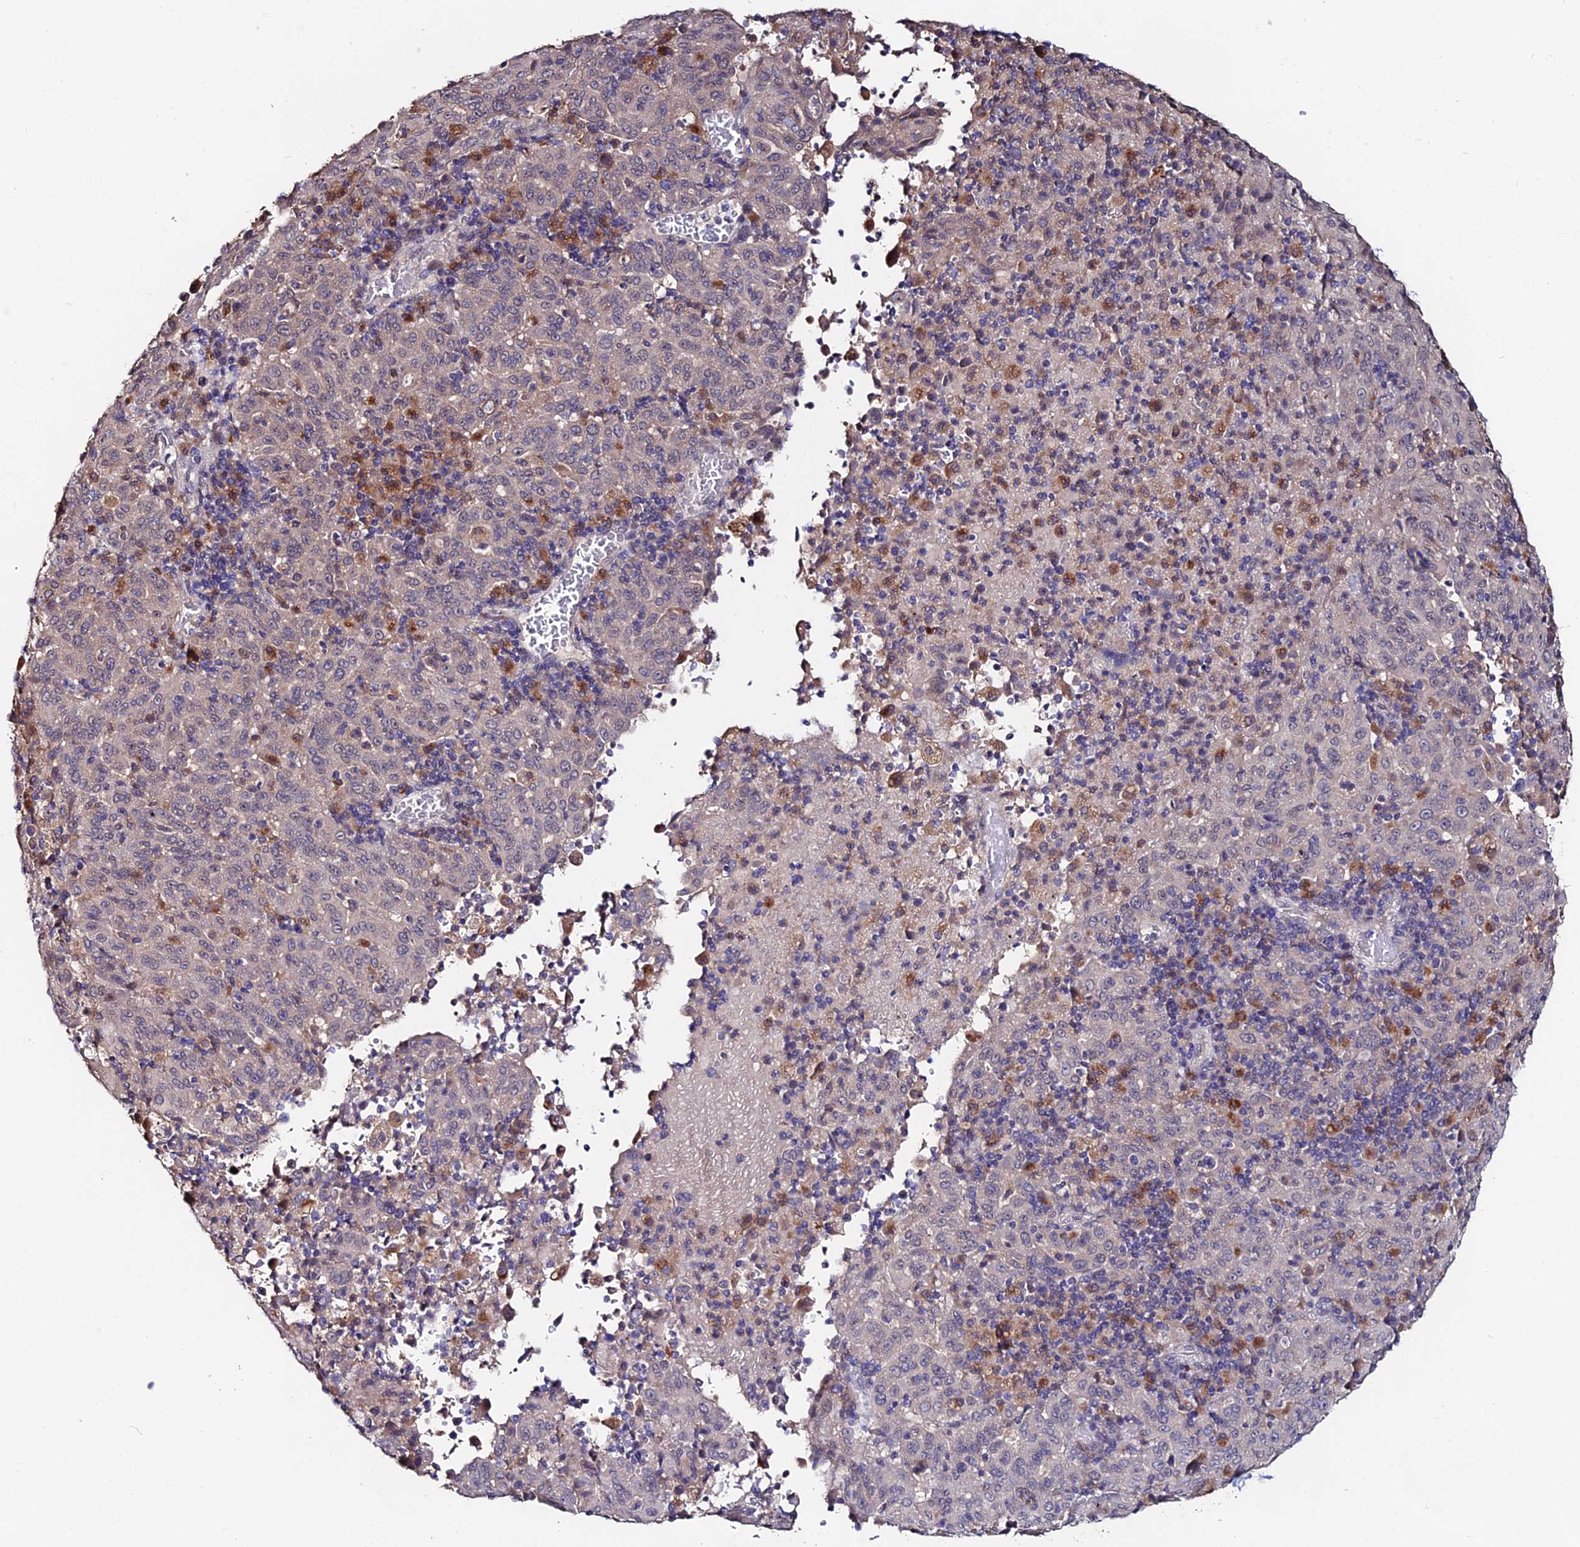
{"staining": {"intensity": "negative", "quantity": "none", "location": "none"}, "tissue": "pancreatic cancer", "cell_type": "Tumor cells", "image_type": "cancer", "snomed": [{"axis": "morphology", "description": "Adenocarcinoma, NOS"}, {"axis": "topography", "description": "Pancreas"}], "caption": "A photomicrograph of human pancreatic cancer (adenocarcinoma) is negative for staining in tumor cells.", "gene": "ACTR5", "patient": {"sex": "male", "age": 63}}